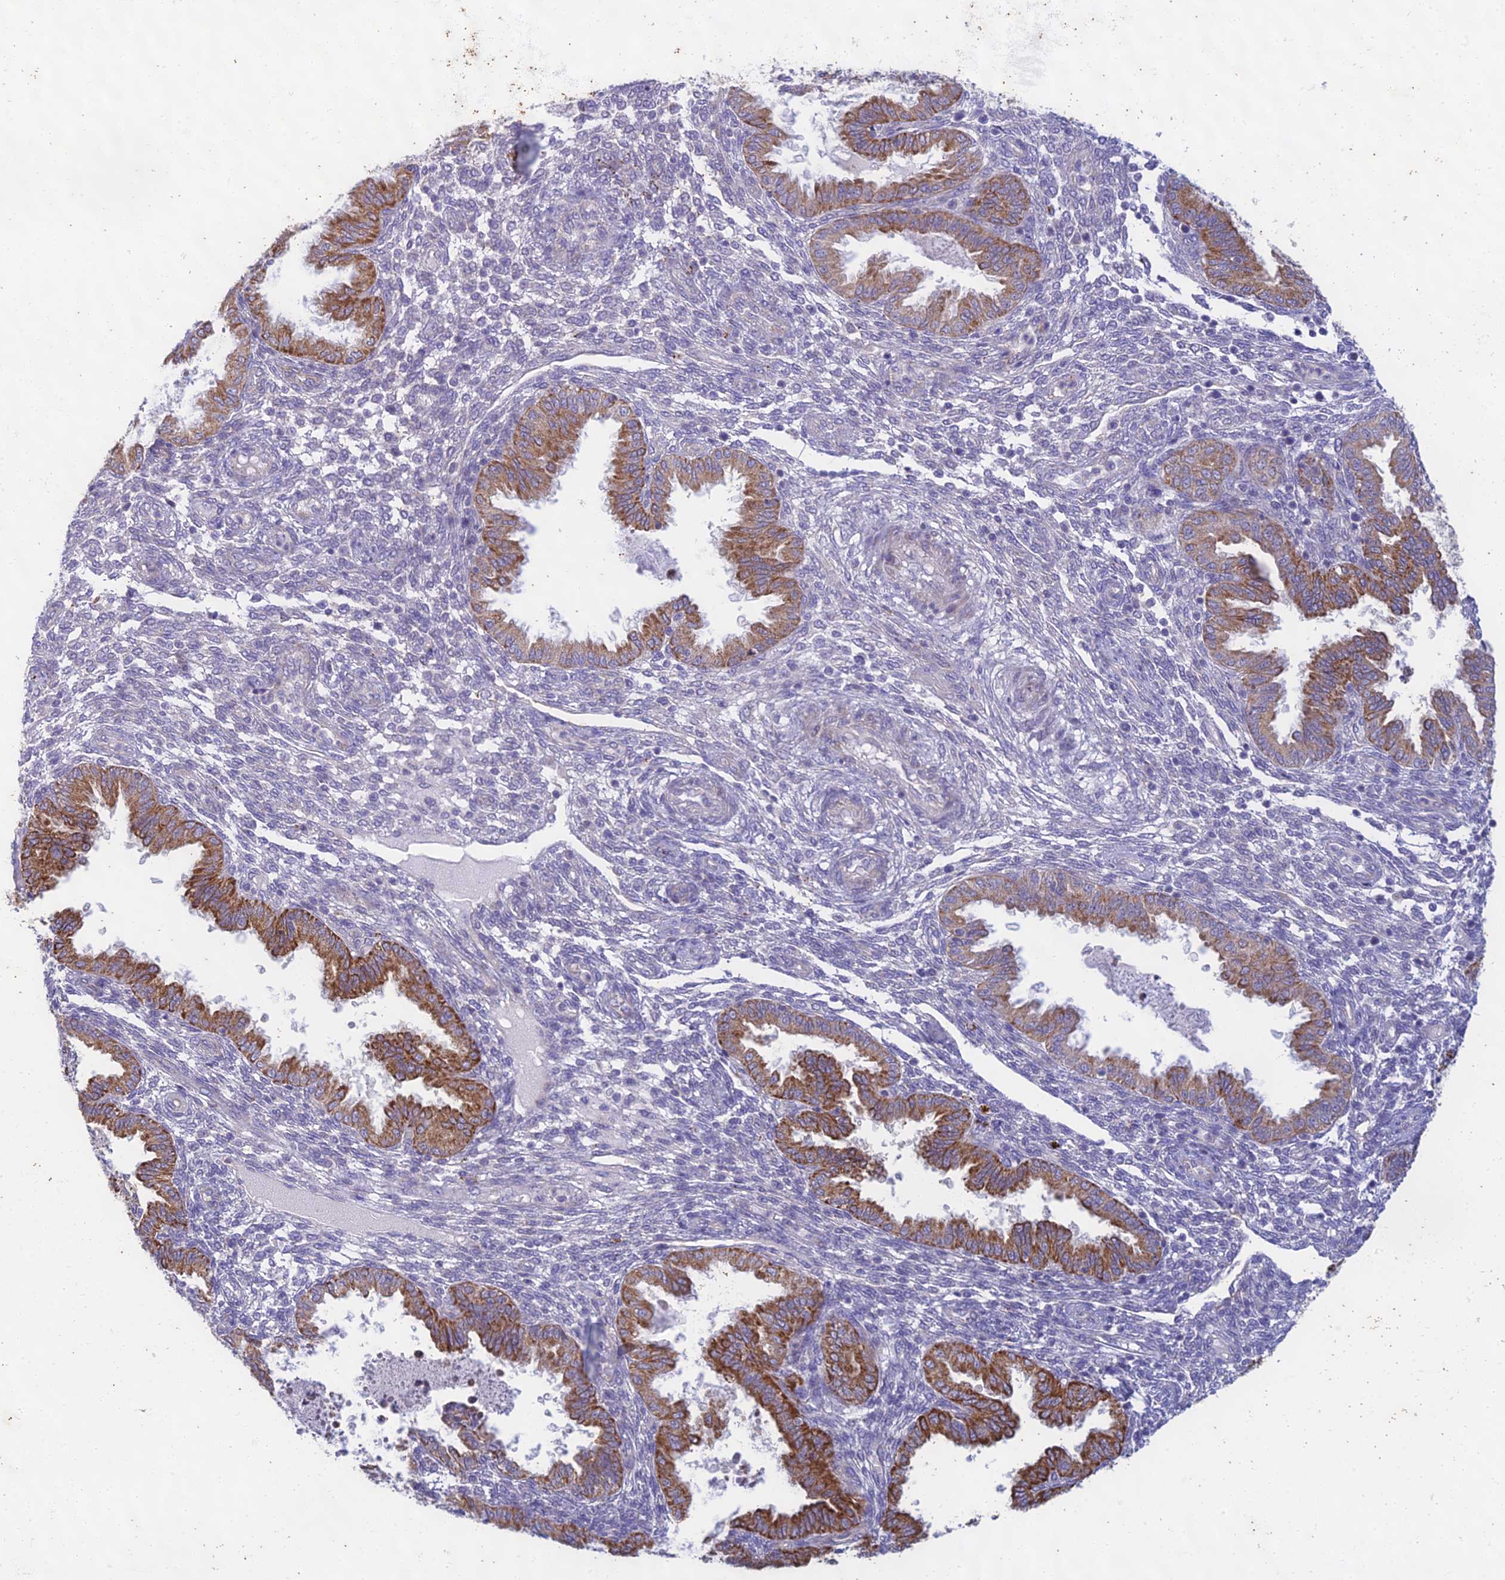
{"staining": {"intensity": "negative", "quantity": "none", "location": "none"}, "tissue": "endometrium", "cell_type": "Cells in endometrial stroma", "image_type": "normal", "snomed": [{"axis": "morphology", "description": "Normal tissue, NOS"}, {"axis": "topography", "description": "Endometrium"}], "caption": "DAB (3,3'-diaminobenzidine) immunohistochemical staining of unremarkable human endometrium displays no significant positivity in cells in endometrial stroma. (Immunohistochemistry, brightfield microscopy, high magnification).", "gene": "PTCD2", "patient": {"sex": "female", "age": 33}}